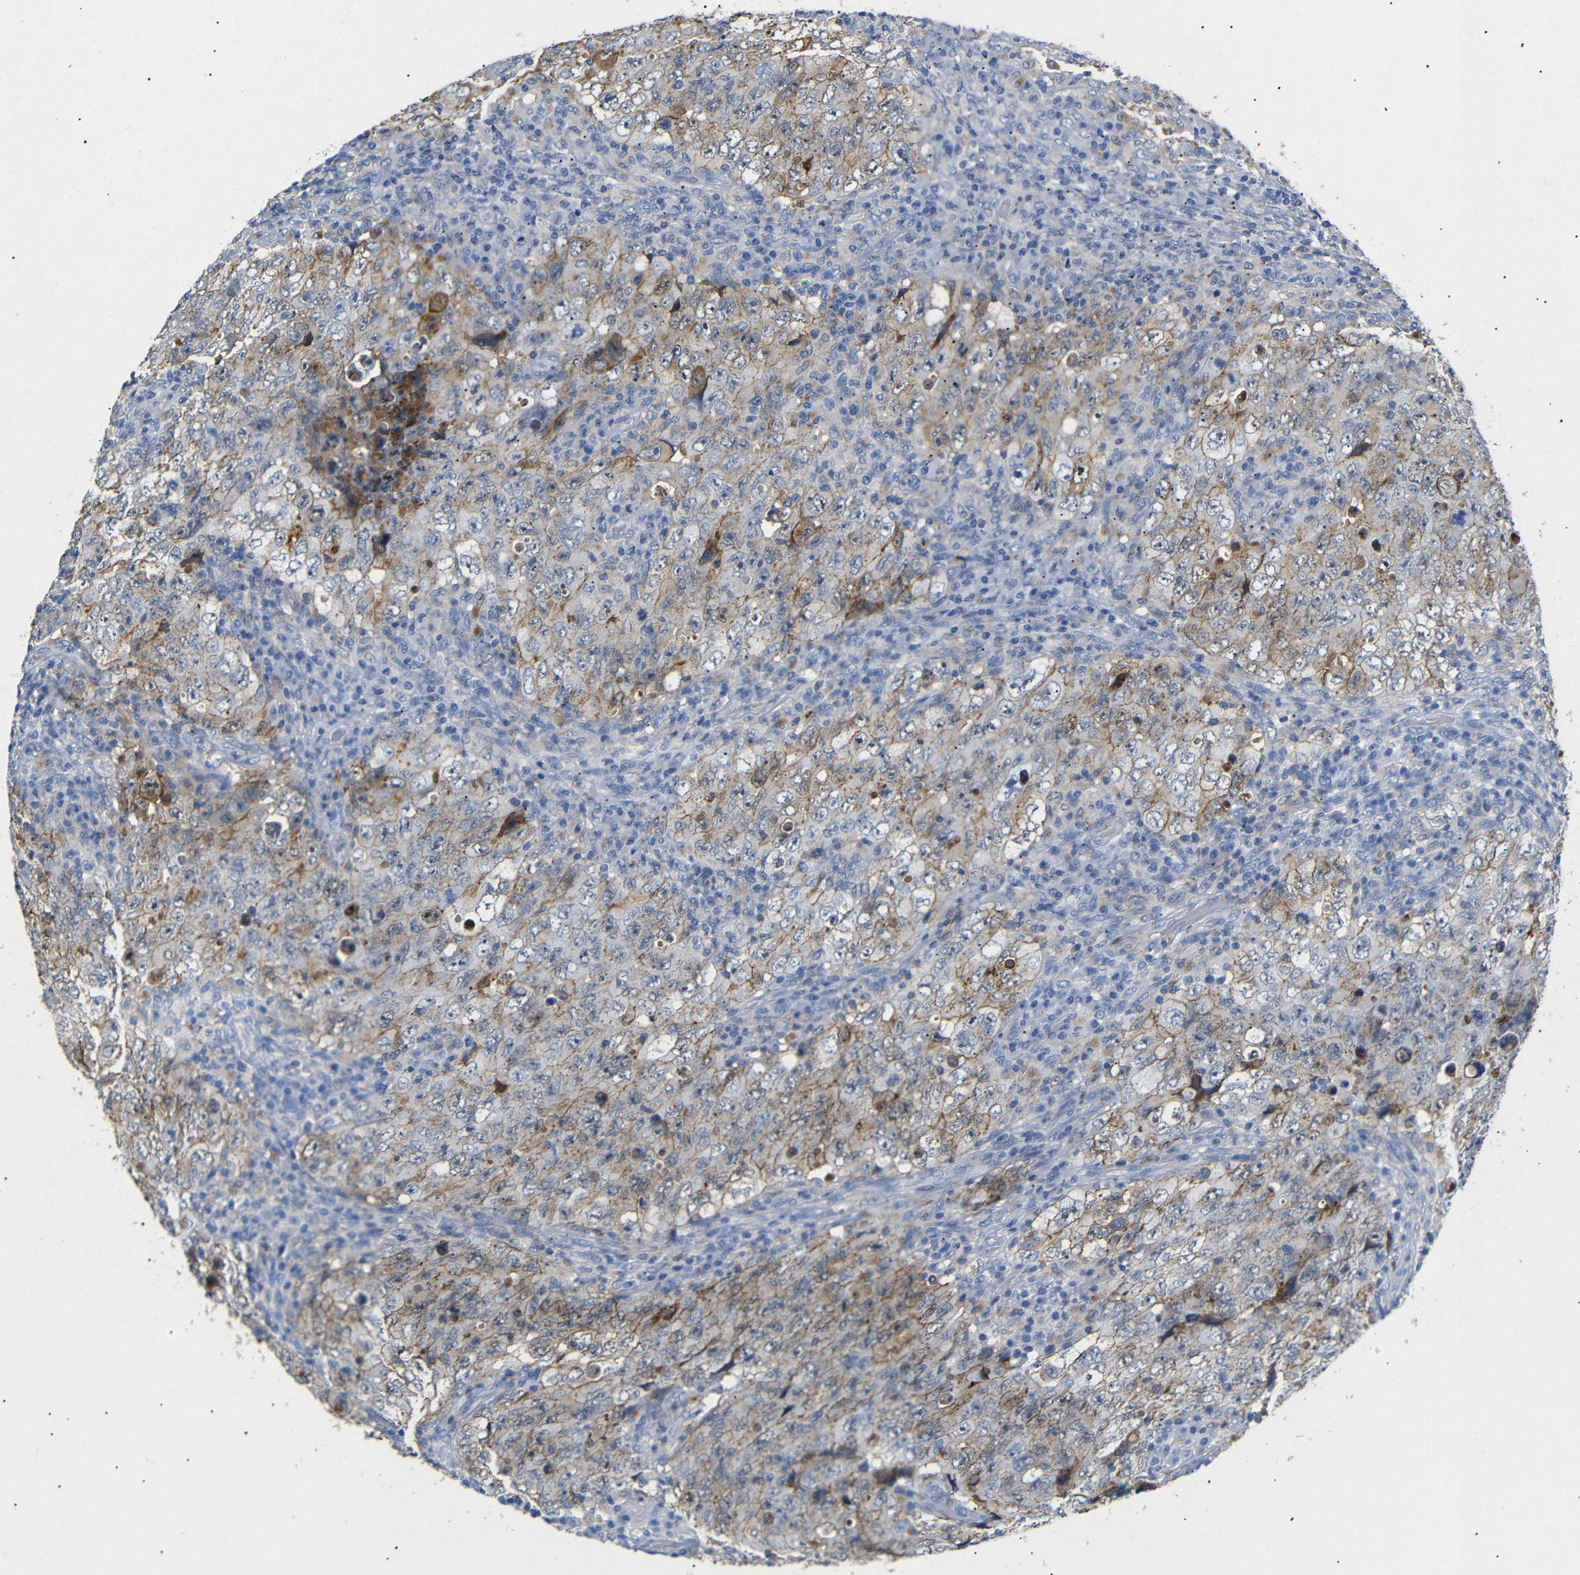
{"staining": {"intensity": "moderate", "quantity": "25%-75%", "location": "cytoplasmic/membranous"}, "tissue": "testis cancer", "cell_type": "Tumor cells", "image_type": "cancer", "snomed": [{"axis": "morphology", "description": "Carcinoma, Embryonal, NOS"}, {"axis": "topography", "description": "Testis"}], "caption": "Immunohistochemistry staining of embryonal carcinoma (testis), which demonstrates medium levels of moderate cytoplasmic/membranous positivity in about 25%-75% of tumor cells indicating moderate cytoplasmic/membranous protein staining. The staining was performed using DAB (3,3'-diaminobenzidine) (brown) for protein detection and nuclei were counterstained in hematoxylin (blue).", "gene": "SDCBP", "patient": {"sex": "male", "age": 26}}